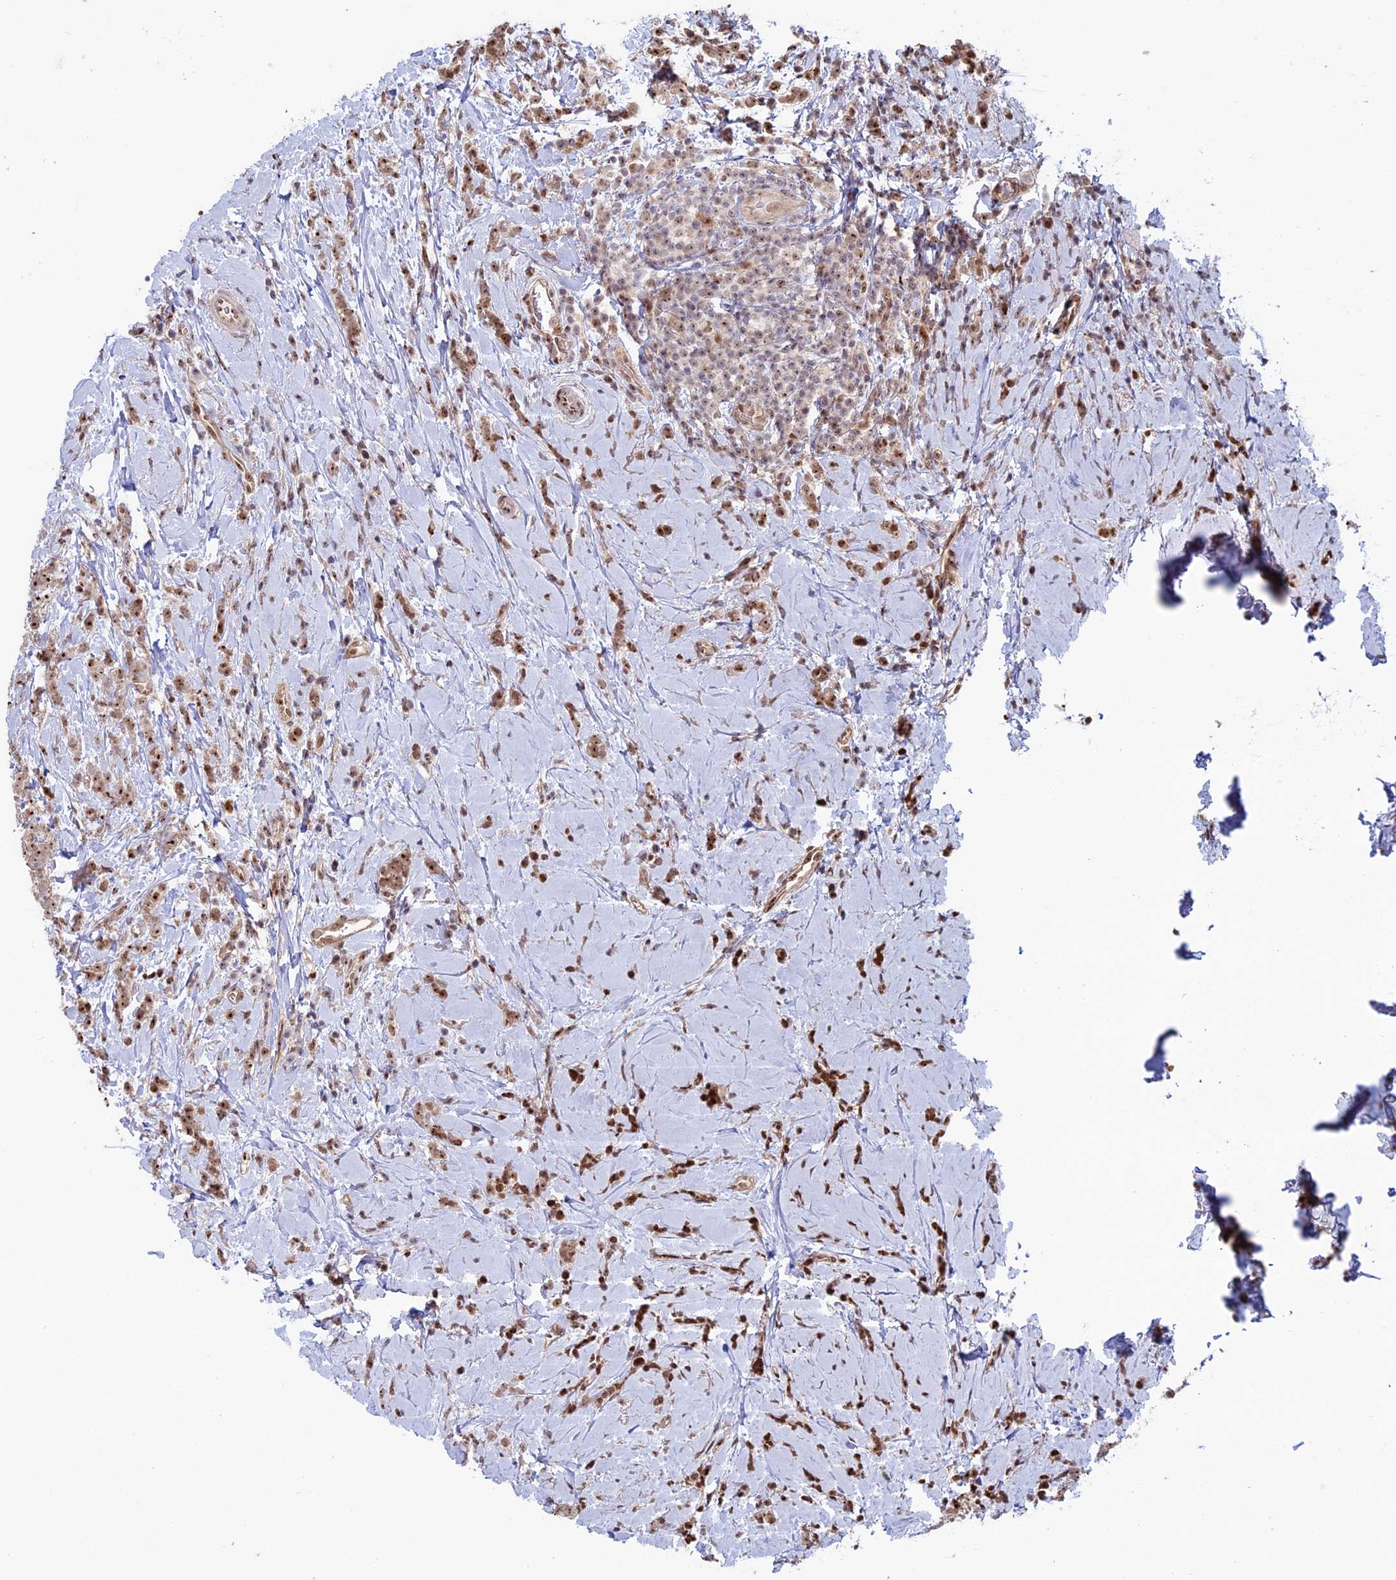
{"staining": {"intensity": "moderate", "quantity": ">75%", "location": "nuclear"}, "tissue": "breast cancer", "cell_type": "Tumor cells", "image_type": "cancer", "snomed": [{"axis": "morphology", "description": "Lobular carcinoma"}, {"axis": "topography", "description": "Breast"}], "caption": "IHC staining of breast cancer, which reveals medium levels of moderate nuclear positivity in approximately >75% of tumor cells indicating moderate nuclear protein expression. The staining was performed using DAB (brown) for protein detection and nuclei were counterstained in hematoxylin (blue).", "gene": "CCDC86", "patient": {"sex": "female", "age": 58}}